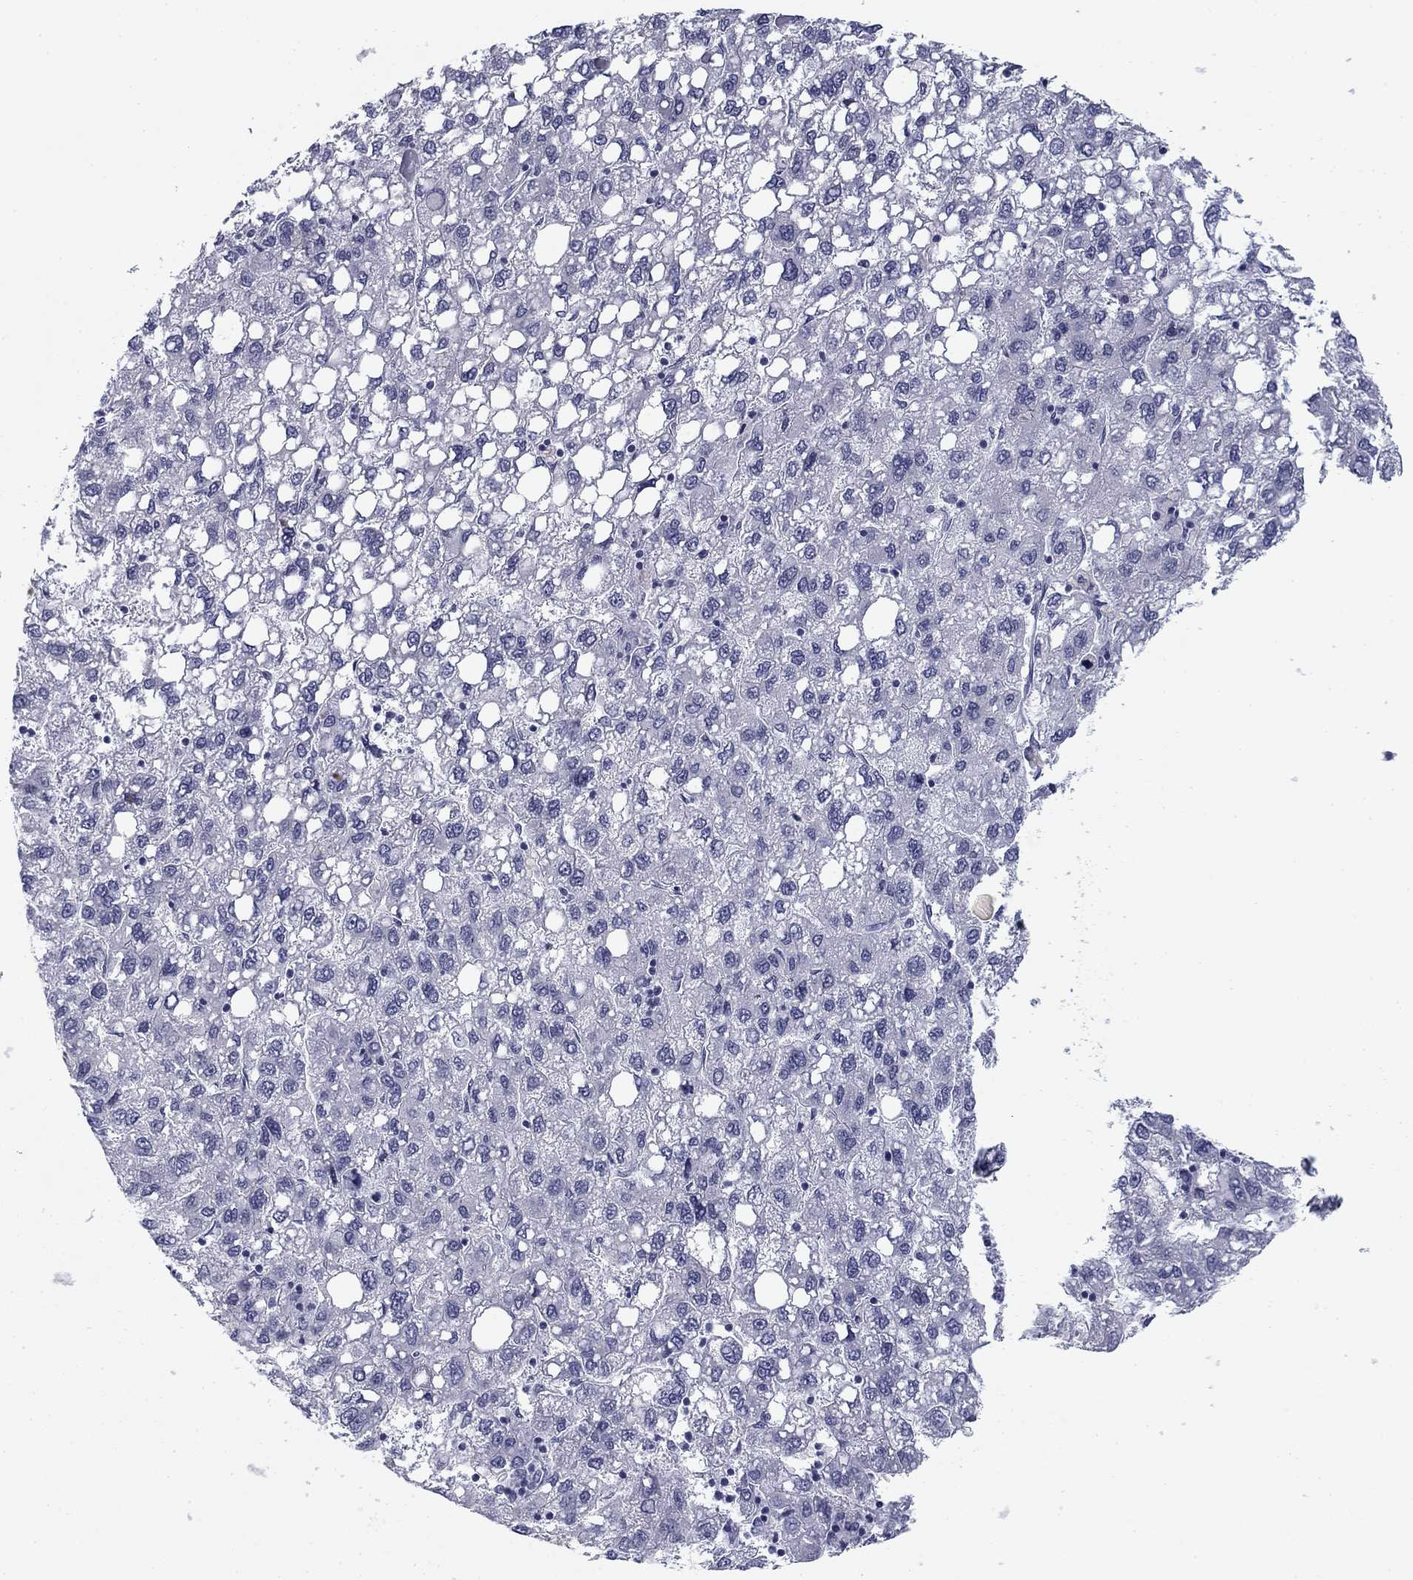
{"staining": {"intensity": "negative", "quantity": "none", "location": "none"}, "tissue": "liver cancer", "cell_type": "Tumor cells", "image_type": "cancer", "snomed": [{"axis": "morphology", "description": "Carcinoma, Hepatocellular, NOS"}, {"axis": "topography", "description": "Liver"}], "caption": "Tumor cells are negative for protein expression in human liver hepatocellular carcinoma.", "gene": "PRPH", "patient": {"sex": "female", "age": 82}}